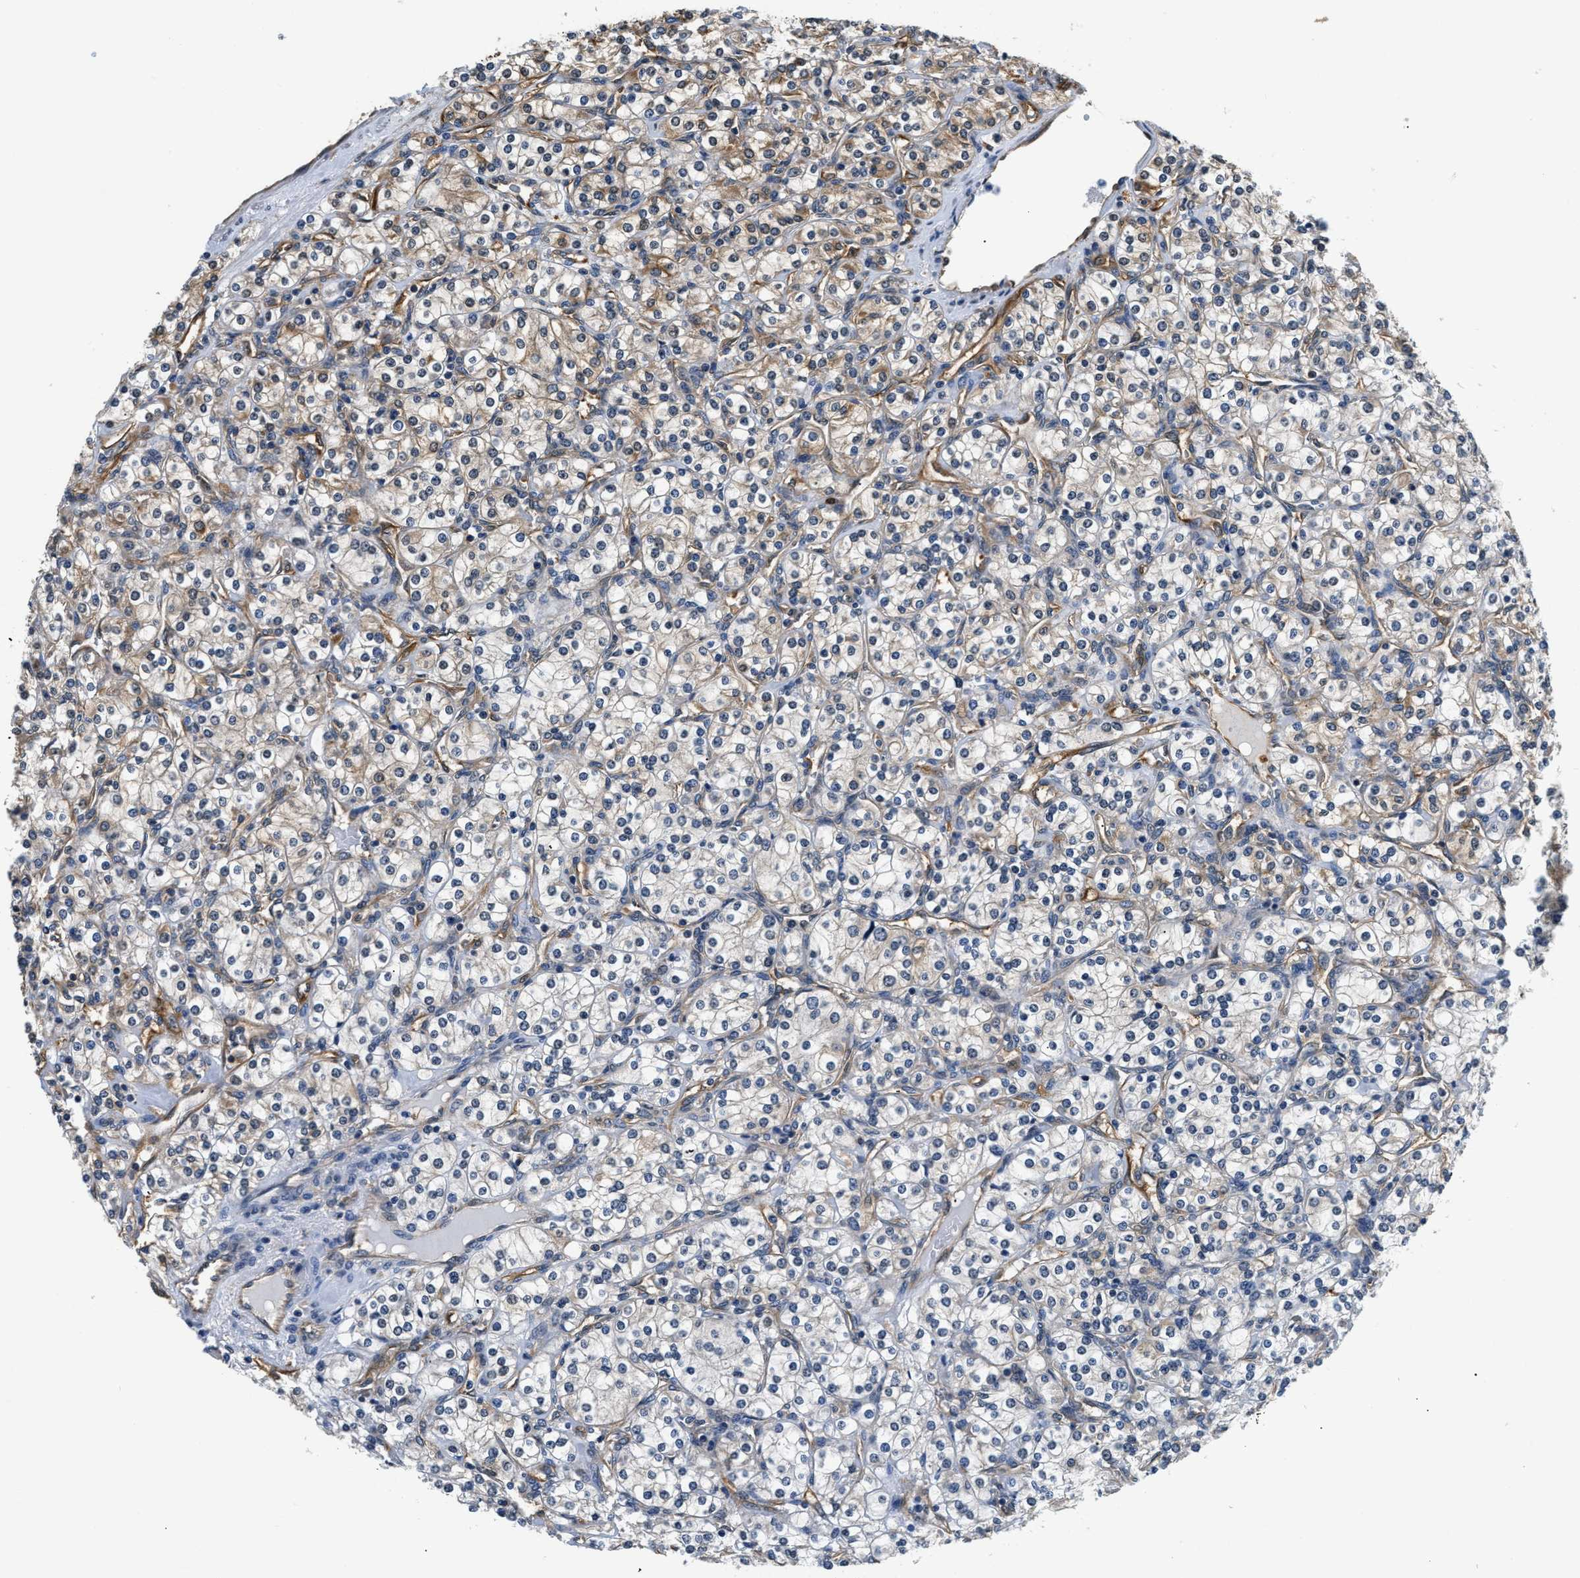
{"staining": {"intensity": "moderate", "quantity": "<25%", "location": "cytoplasmic/membranous"}, "tissue": "renal cancer", "cell_type": "Tumor cells", "image_type": "cancer", "snomed": [{"axis": "morphology", "description": "Adenocarcinoma, NOS"}, {"axis": "topography", "description": "Kidney"}], "caption": "A high-resolution histopathology image shows IHC staining of renal cancer, which exhibits moderate cytoplasmic/membranous staining in approximately <25% of tumor cells. The protein is shown in brown color, while the nuclei are stained blue.", "gene": "PPP2R1B", "patient": {"sex": "male", "age": 77}}